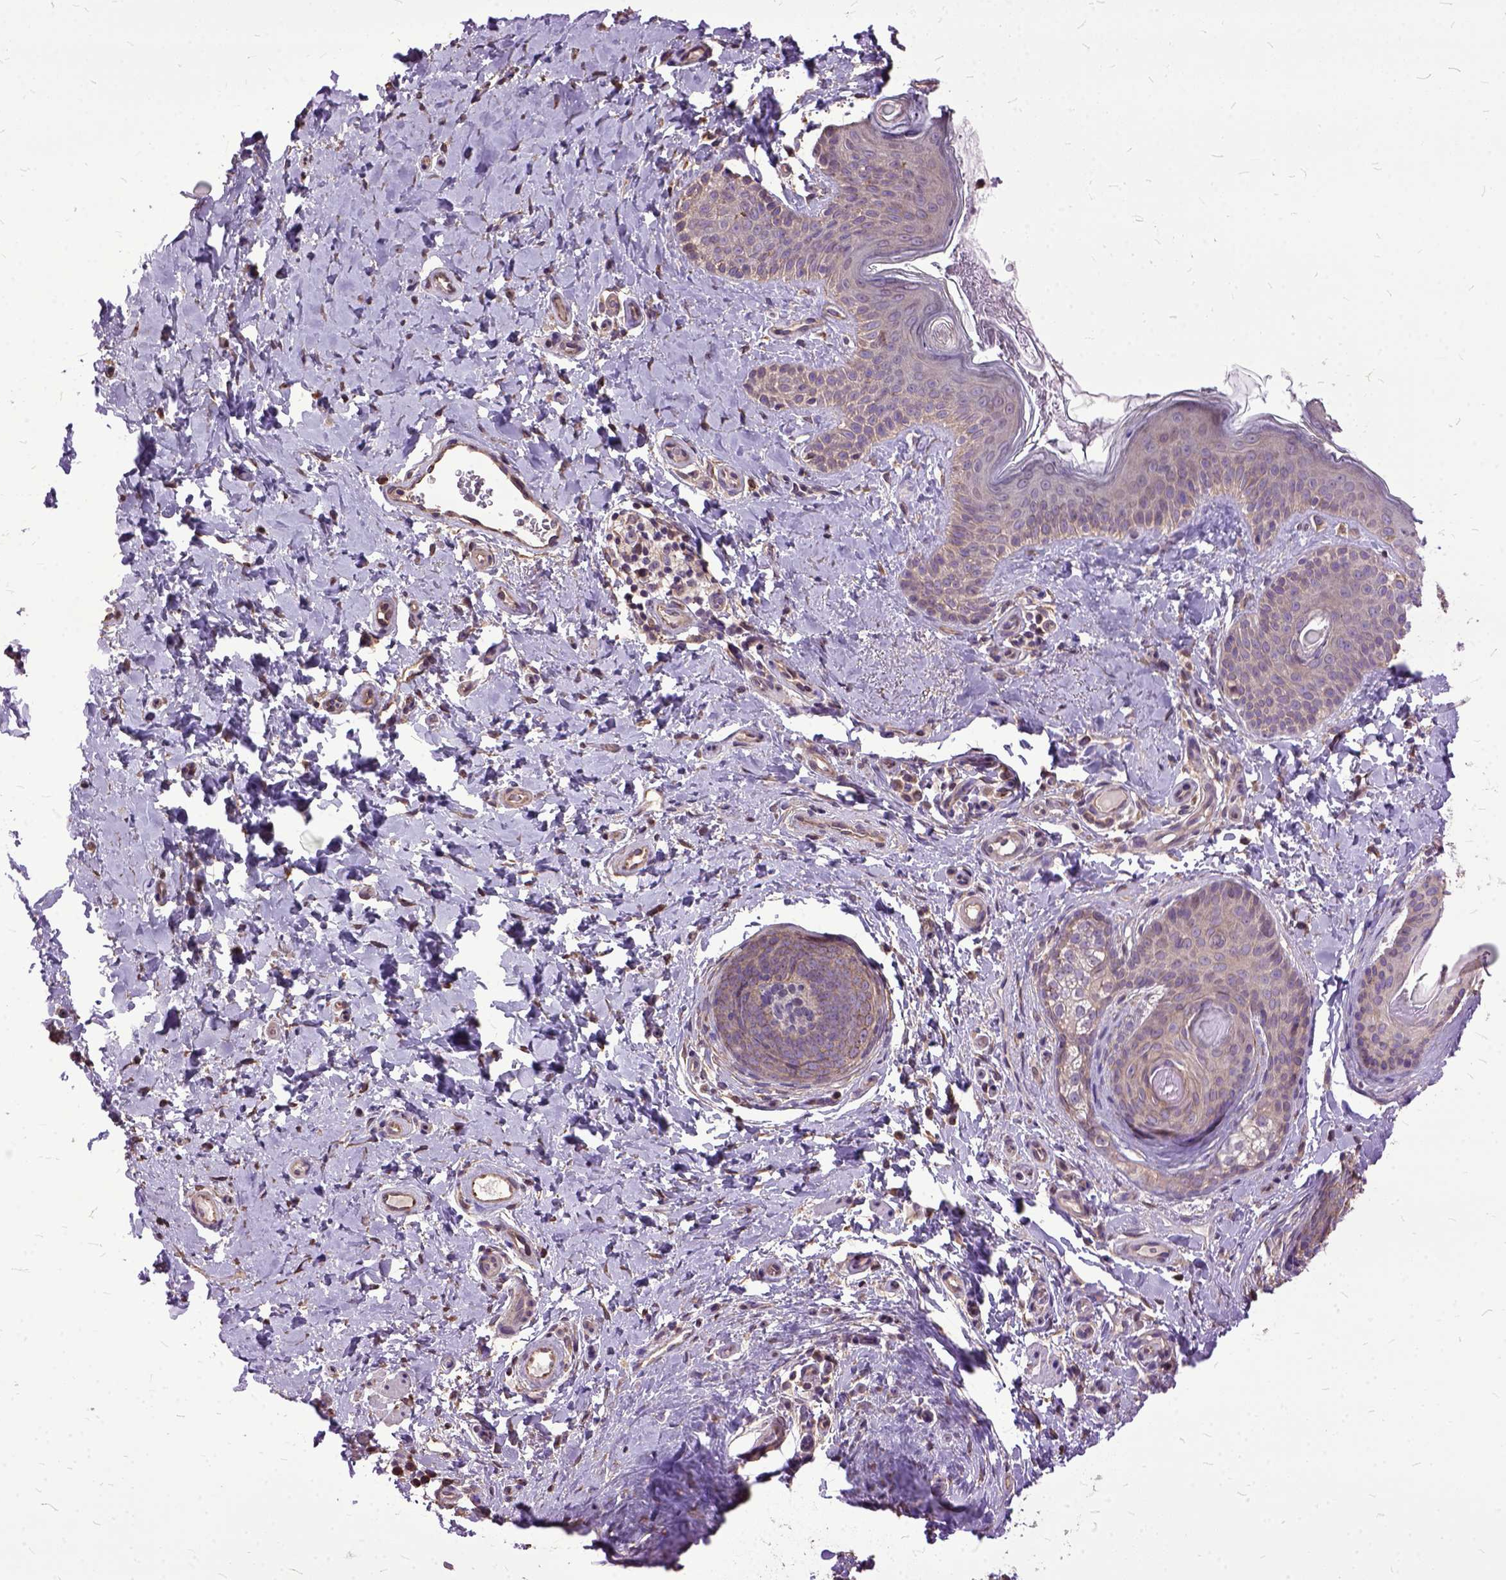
{"staining": {"intensity": "weak", "quantity": ">75%", "location": "cytoplasmic/membranous"}, "tissue": "skin cancer", "cell_type": "Tumor cells", "image_type": "cancer", "snomed": [{"axis": "morphology", "description": "Basal cell carcinoma"}, {"axis": "topography", "description": "Skin"}], "caption": "Human skin basal cell carcinoma stained with a protein marker exhibits weak staining in tumor cells.", "gene": "AREG", "patient": {"sex": "male", "age": 89}}